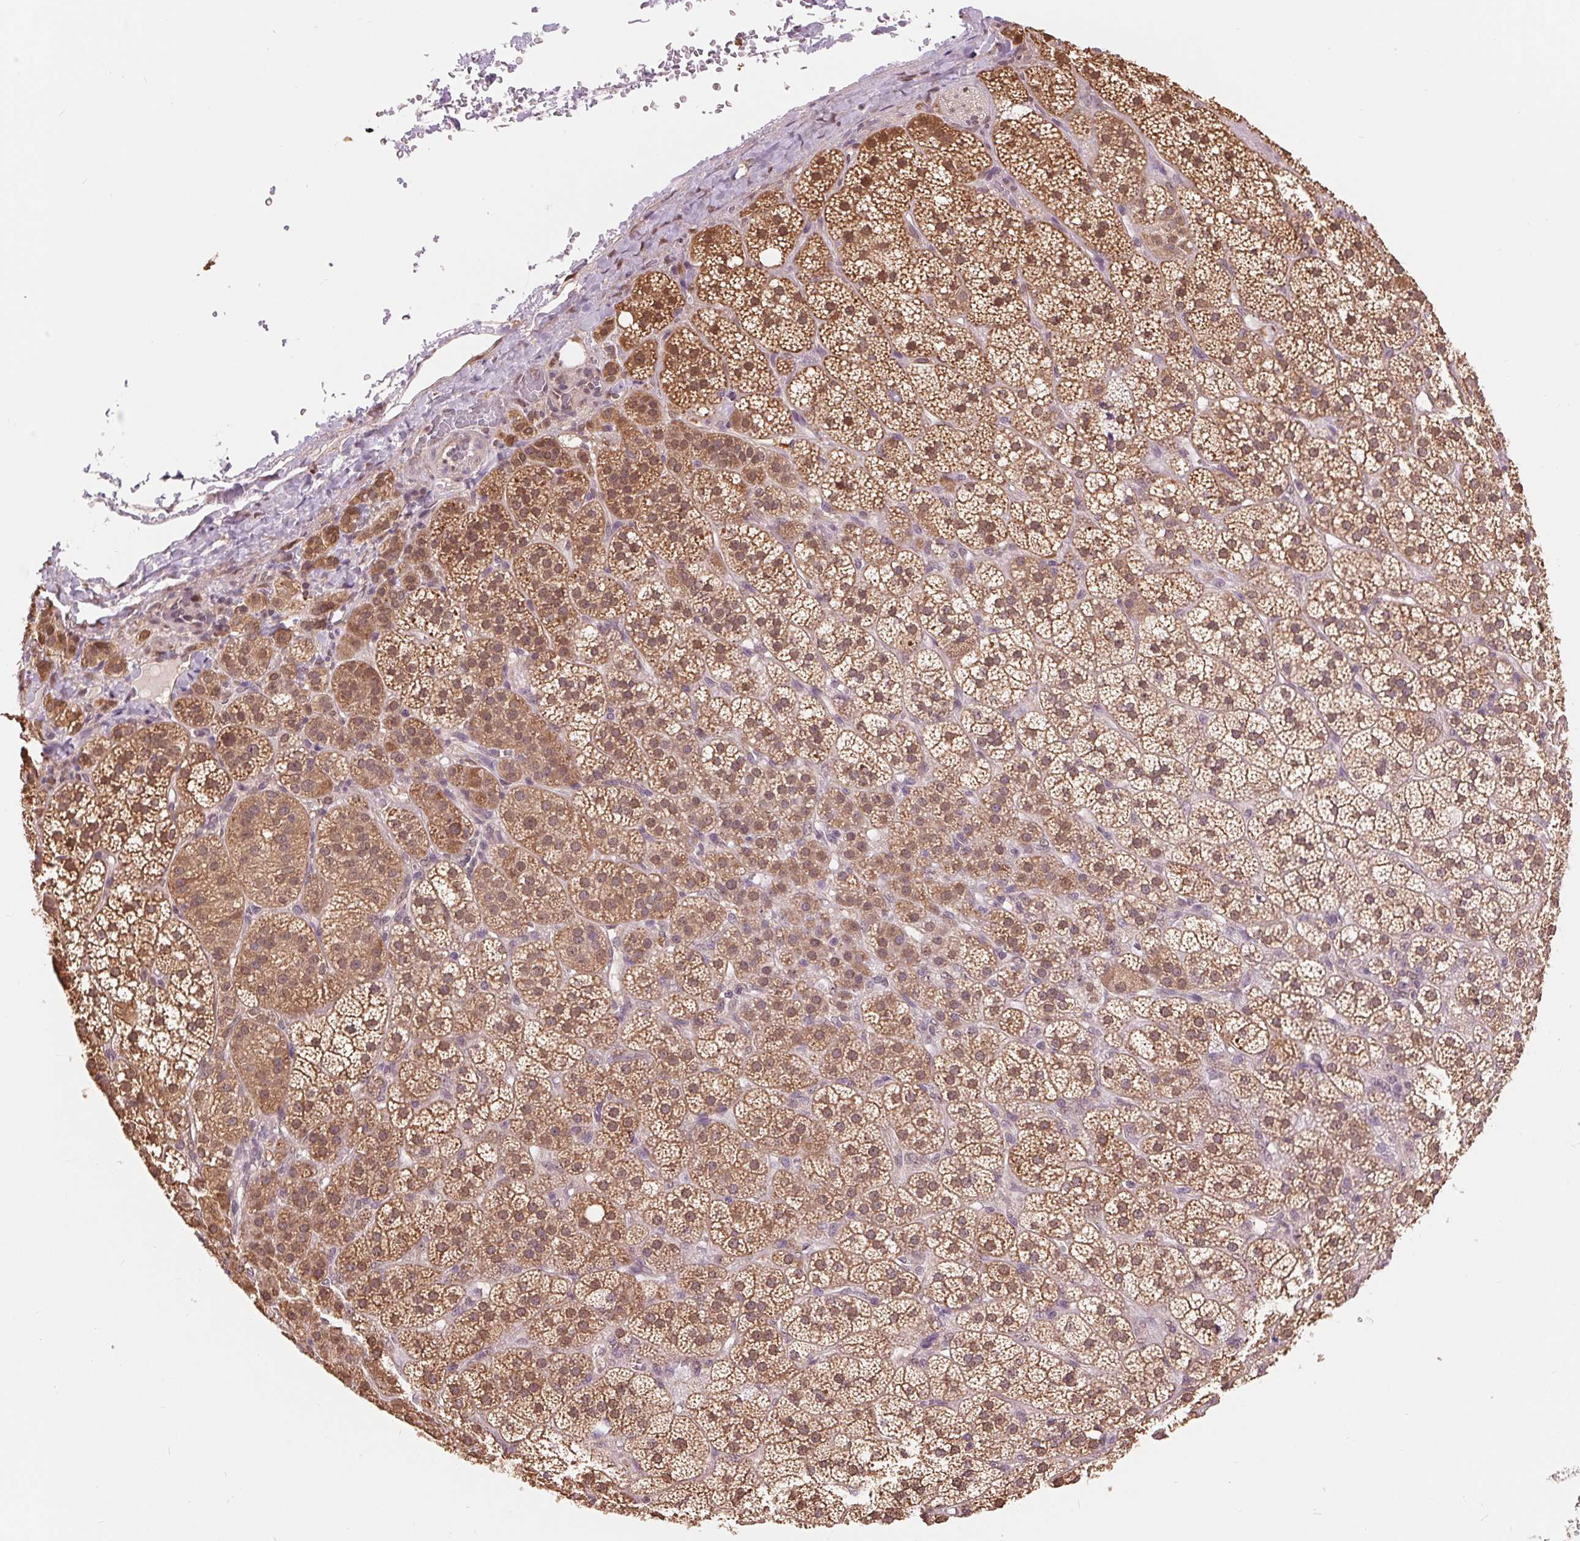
{"staining": {"intensity": "moderate", "quantity": ">75%", "location": "cytoplasmic/membranous,nuclear"}, "tissue": "adrenal gland", "cell_type": "Glandular cells", "image_type": "normal", "snomed": [{"axis": "morphology", "description": "Normal tissue, NOS"}, {"axis": "topography", "description": "Adrenal gland"}], "caption": "High-power microscopy captured an immunohistochemistry (IHC) image of unremarkable adrenal gland, revealing moderate cytoplasmic/membranous,nuclear expression in about >75% of glandular cells.", "gene": "TMEM273", "patient": {"sex": "female", "age": 60}}